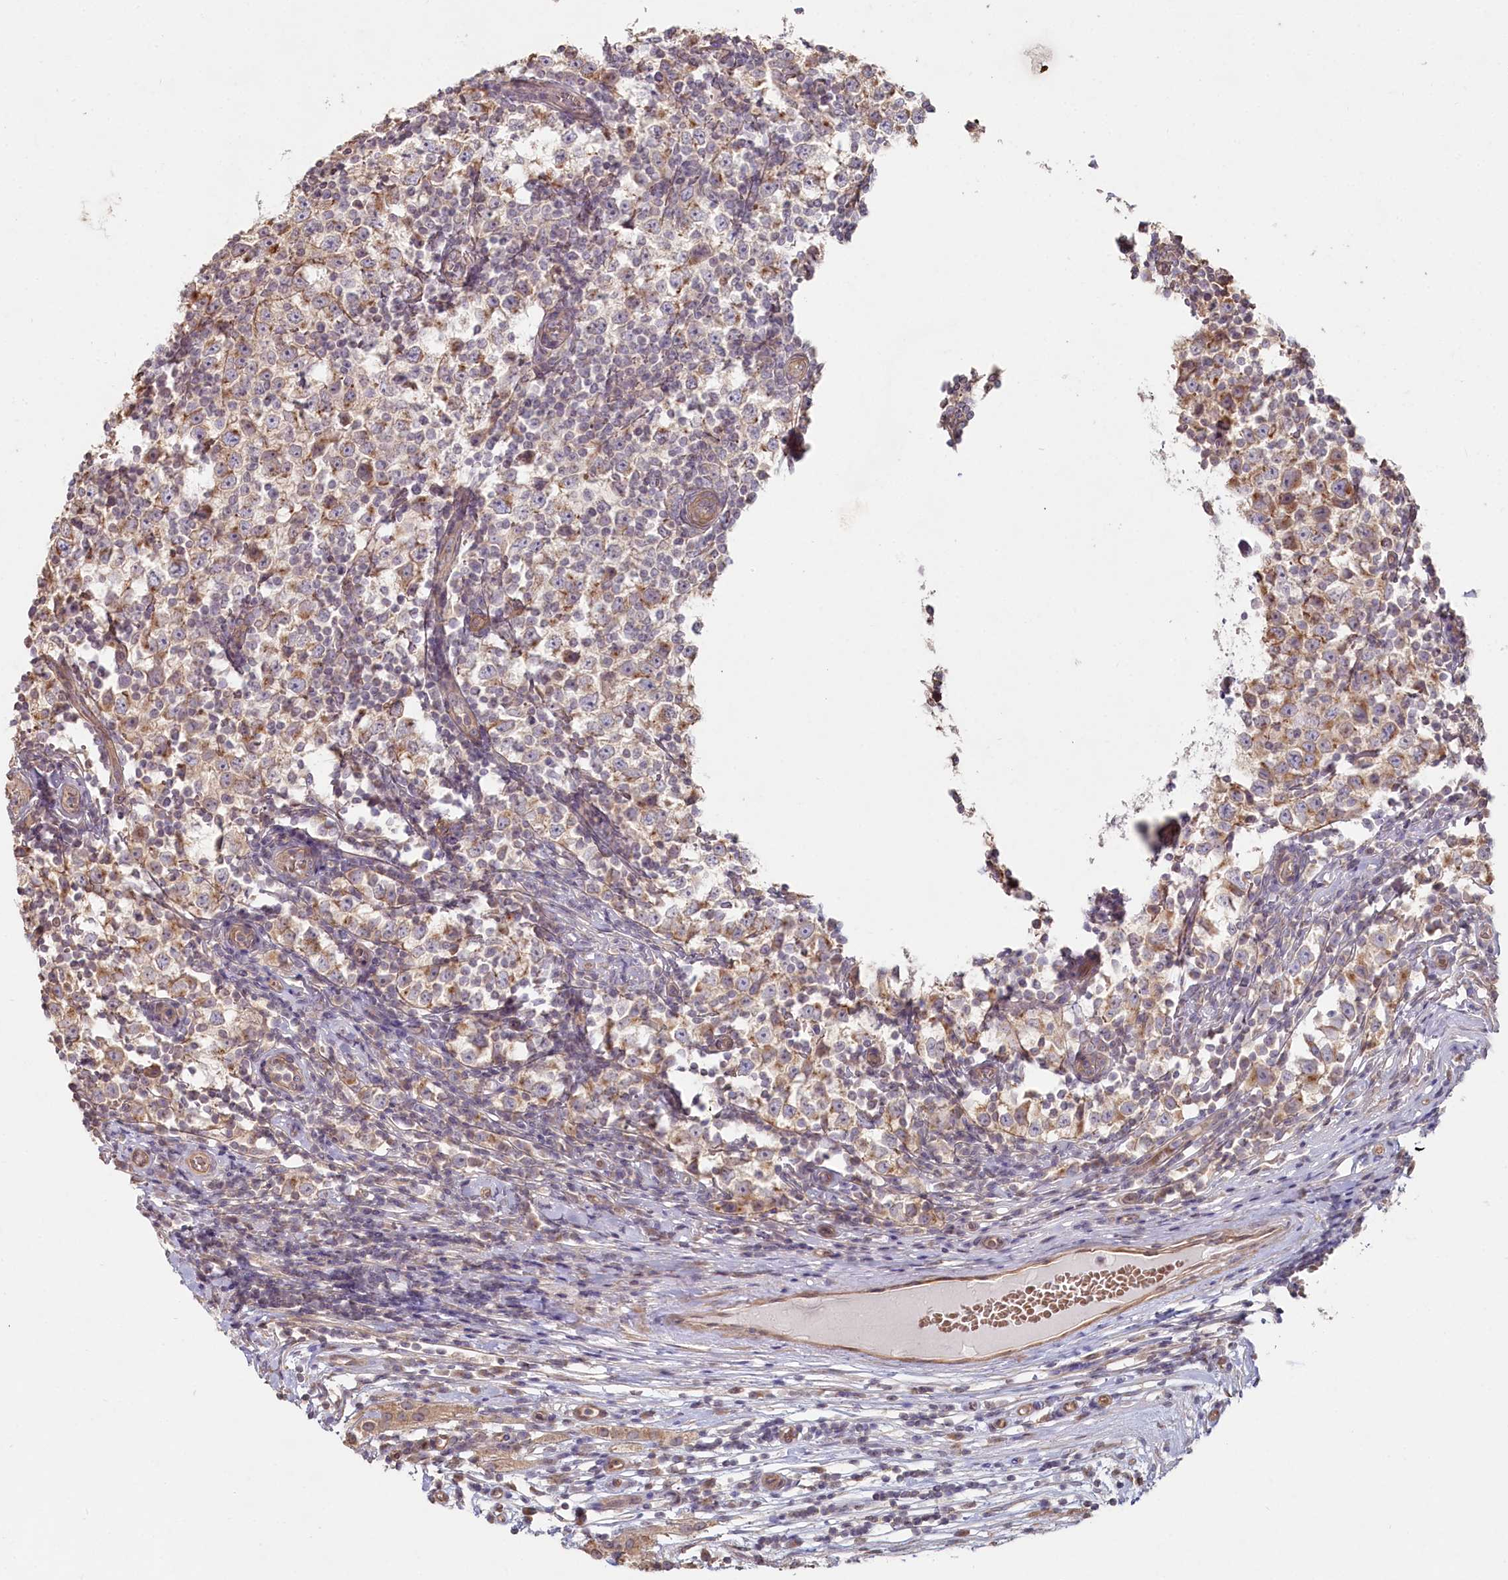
{"staining": {"intensity": "weak", "quantity": ">75%", "location": "cytoplasmic/membranous"}, "tissue": "testis cancer", "cell_type": "Tumor cells", "image_type": "cancer", "snomed": [{"axis": "morphology", "description": "Seminoma, NOS"}, {"axis": "topography", "description": "Testis"}], "caption": "Brown immunohistochemical staining in testis cancer (seminoma) displays weak cytoplasmic/membranous staining in about >75% of tumor cells. Using DAB (brown) and hematoxylin (blue) stains, captured at high magnification using brightfield microscopy.", "gene": "TCHP", "patient": {"sex": "male", "age": 65}}